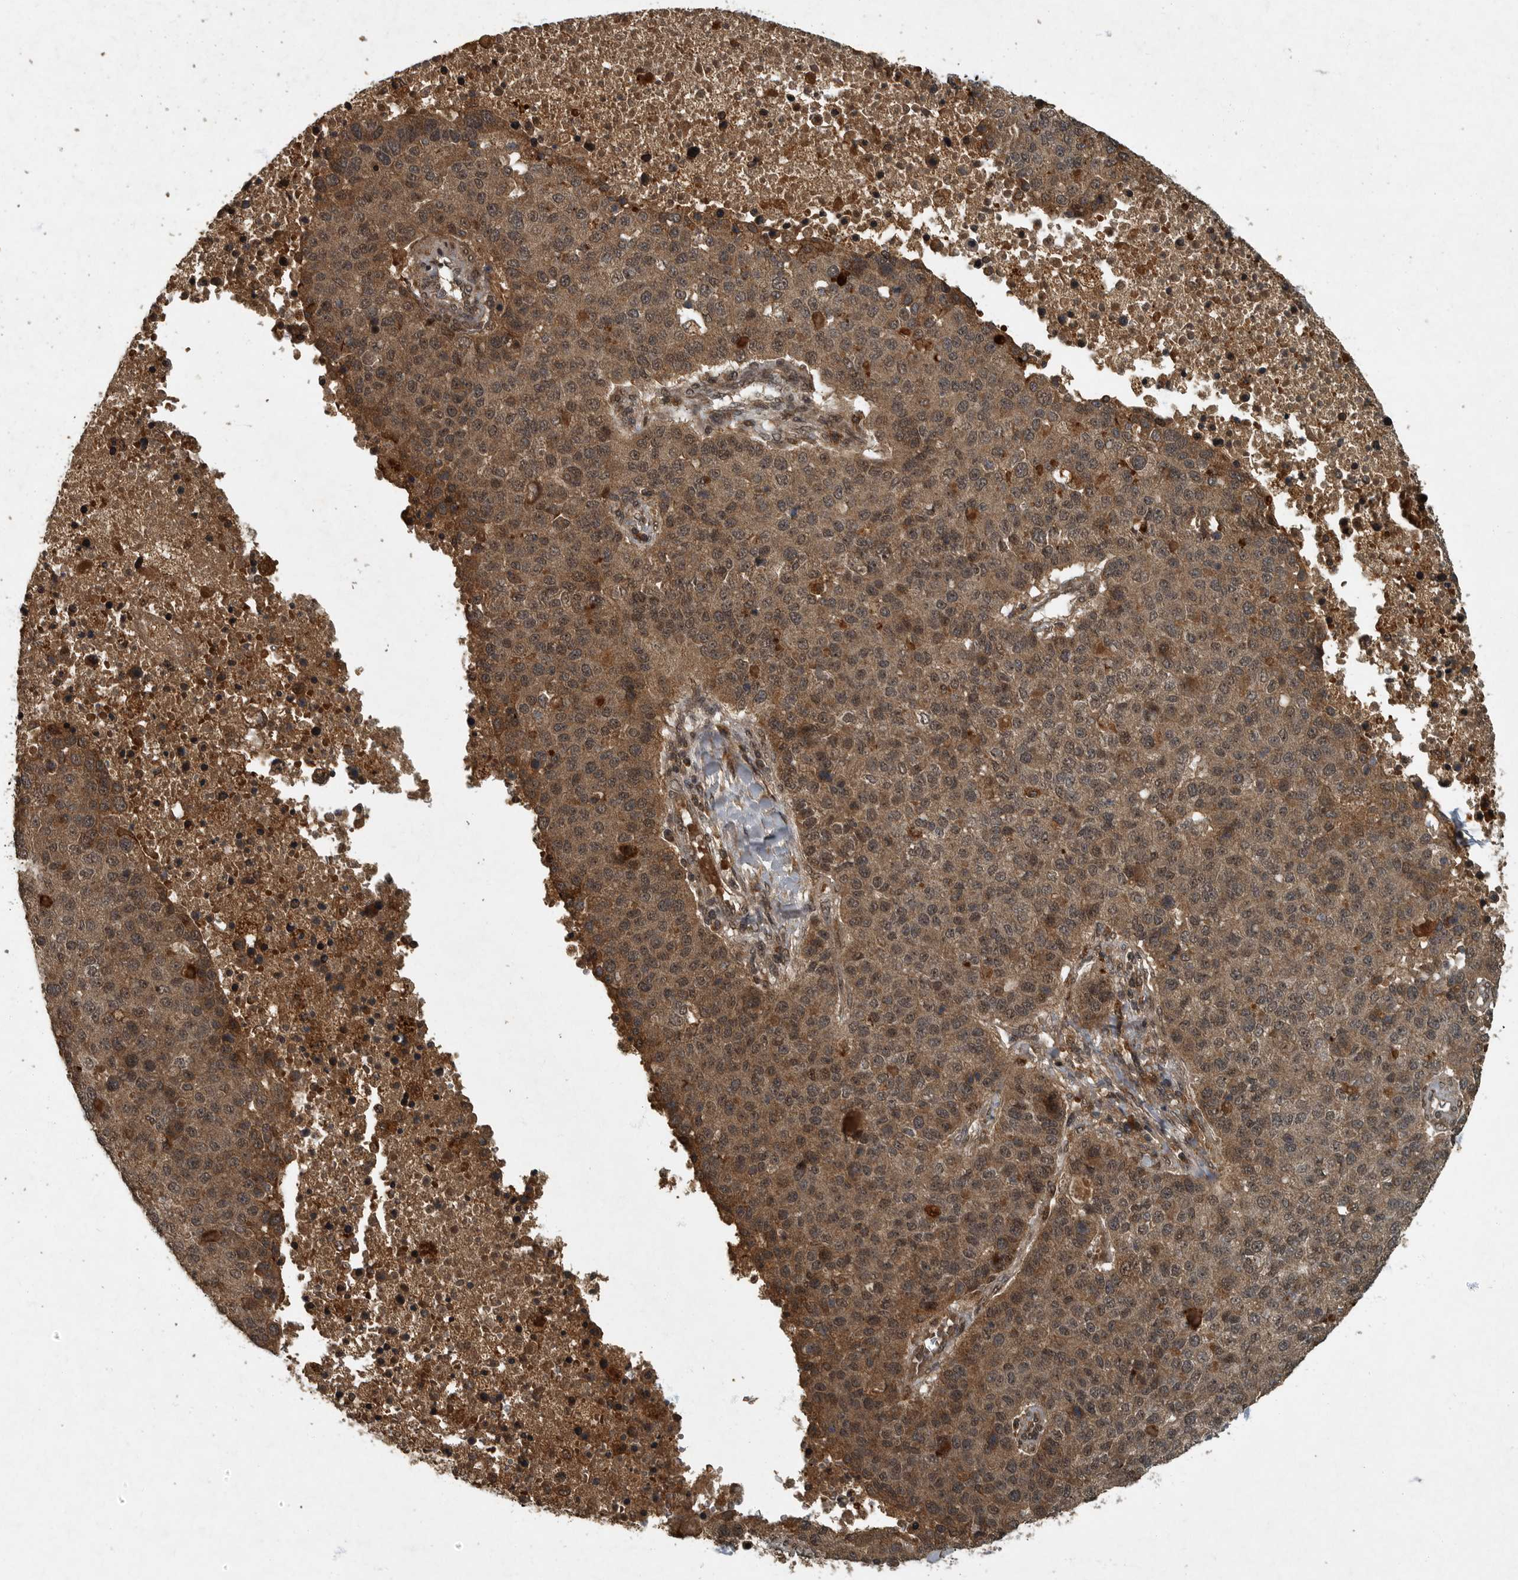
{"staining": {"intensity": "moderate", "quantity": ">75%", "location": "cytoplasmic/membranous,nuclear"}, "tissue": "pancreatic cancer", "cell_type": "Tumor cells", "image_type": "cancer", "snomed": [{"axis": "morphology", "description": "Adenocarcinoma, NOS"}, {"axis": "topography", "description": "Pancreas"}], "caption": "About >75% of tumor cells in human pancreatic cancer (adenocarcinoma) reveal moderate cytoplasmic/membranous and nuclear protein expression as visualized by brown immunohistochemical staining.", "gene": "FOXO1", "patient": {"sex": "female", "age": 61}}